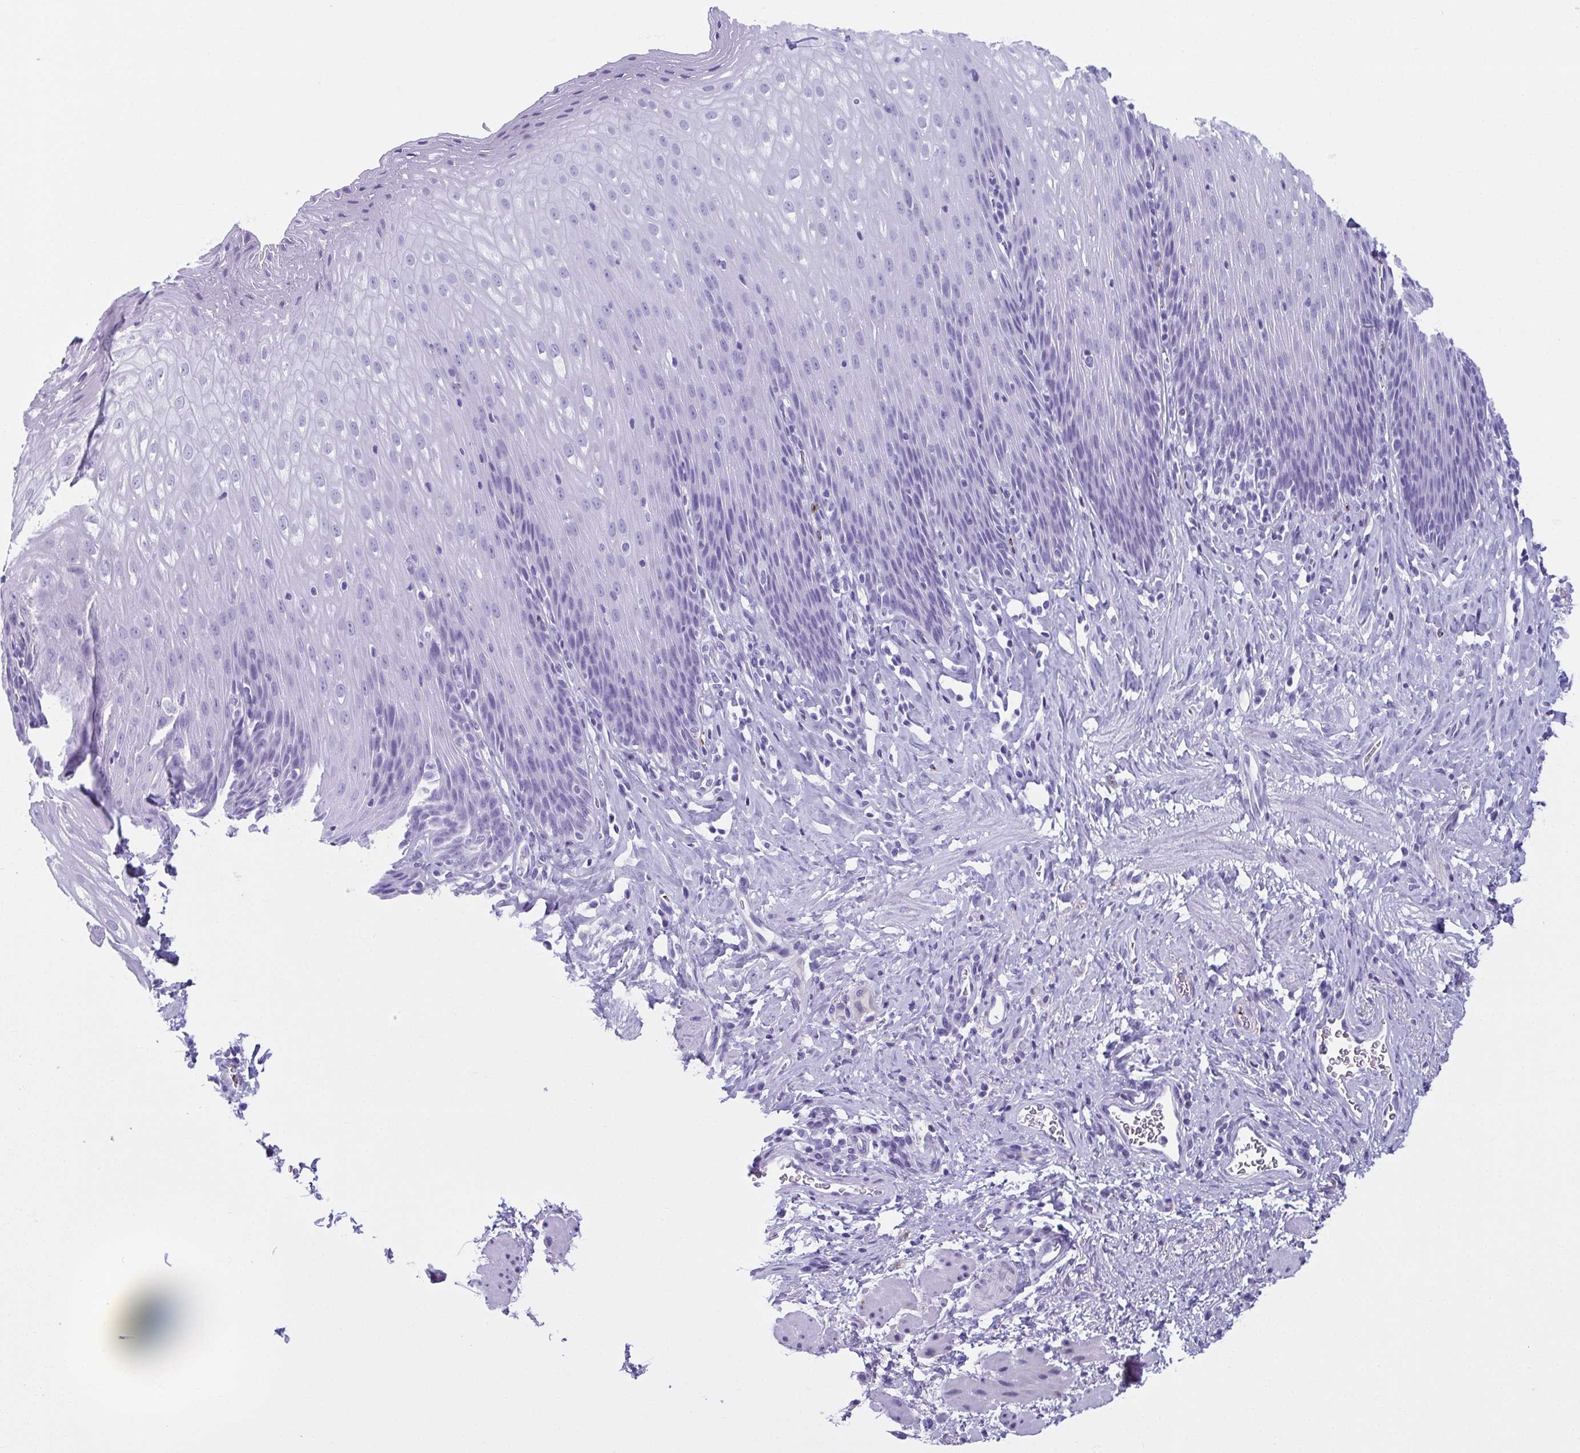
{"staining": {"intensity": "negative", "quantity": "none", "location": "none"}, "tissue": "esophagus", "cell_type": "Squamous epithelial cells", "image_type": "normal", "snomed": [{"axis": "morphology", "description": "Normal tissue, NOS"}, {"axis": "topography", "description": "Esophagus"}], "caption": "Protein analysis of unremarkable esophagus exhibits no significant positivity in squamous epithelial cells. (Brightfield microscopy of DAB immunohistochemistry at high magnification).", "gene": "TCEAL3", "patient": {"sex": "female", "age": 61}}